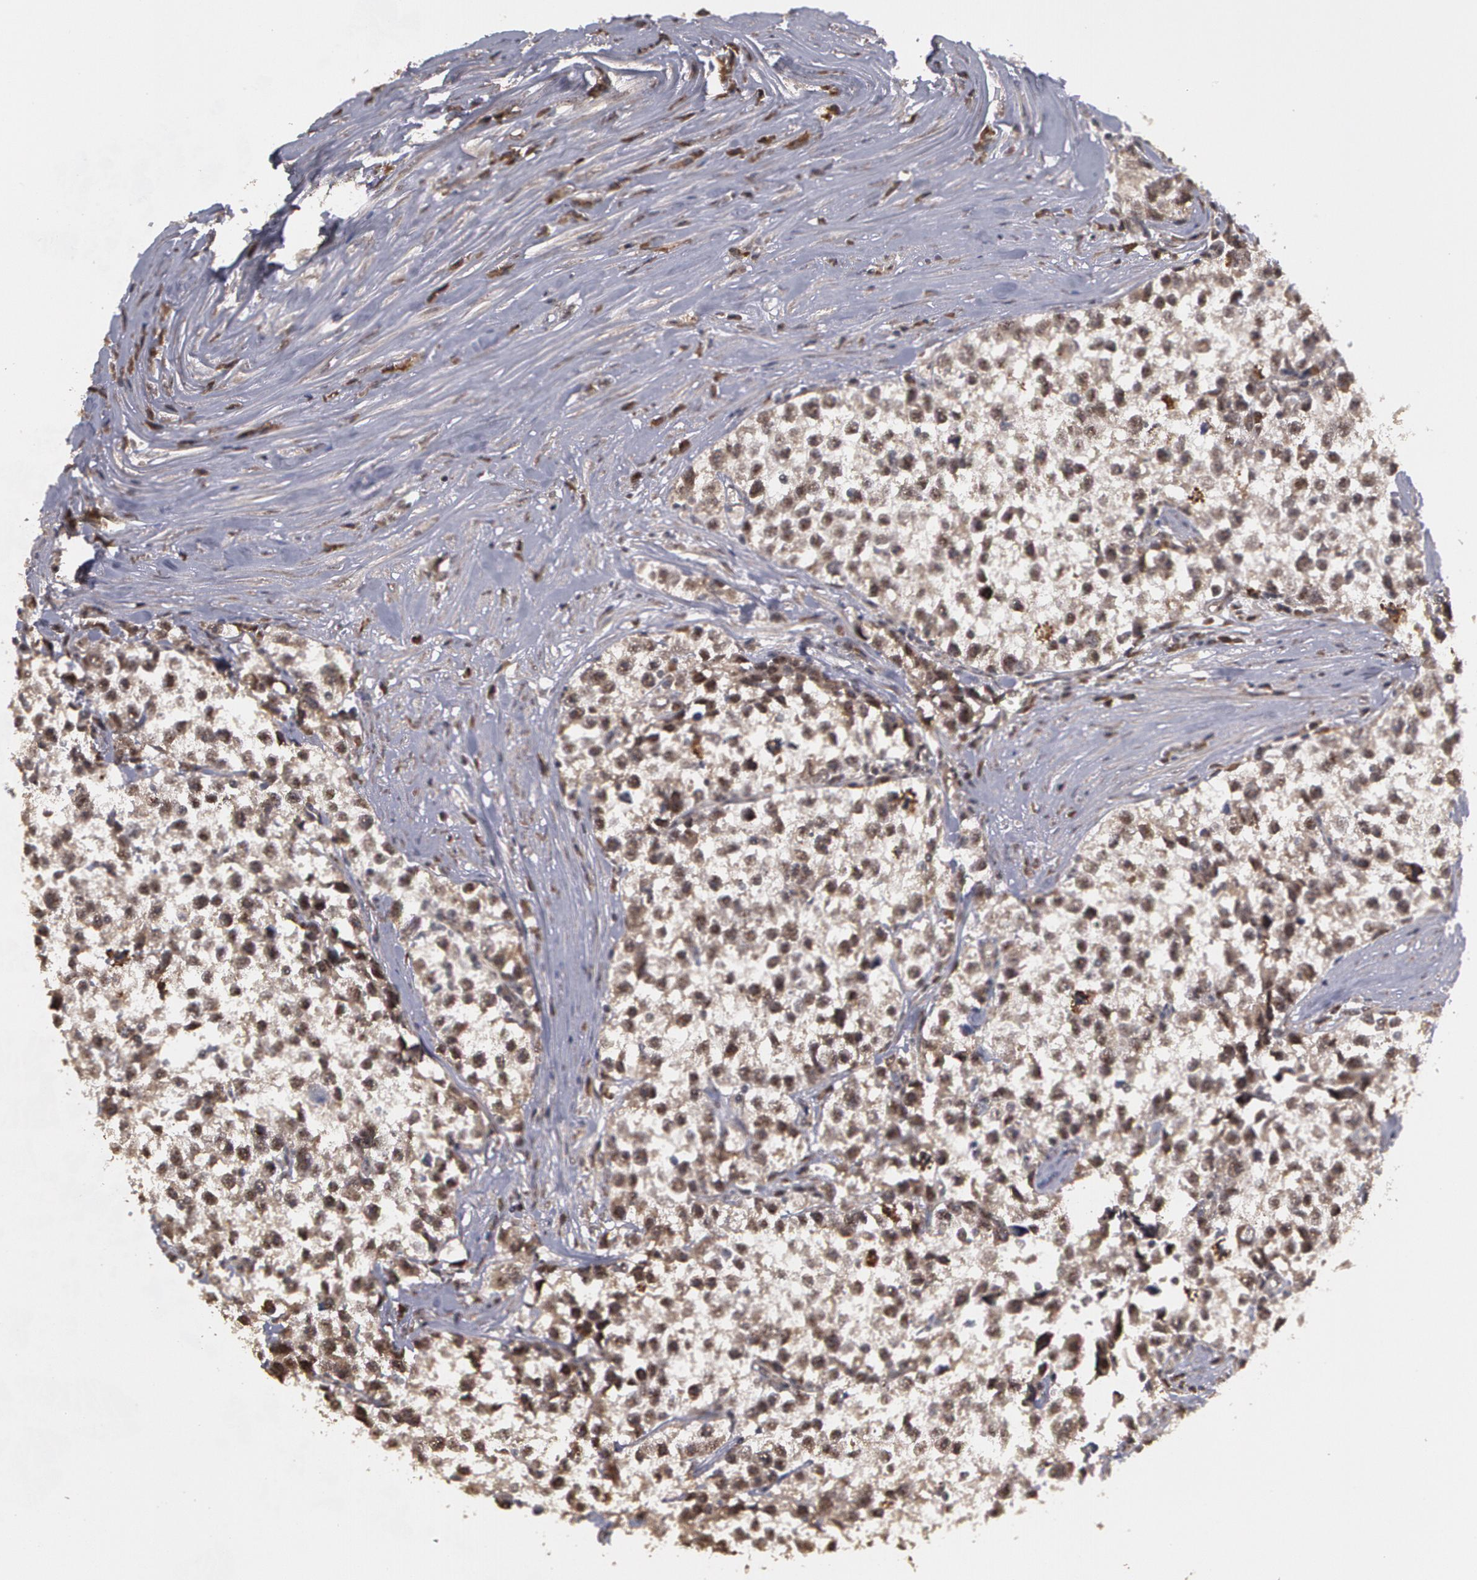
{"staining": {"intensity": "moderate", "quantity": ">75%", "location": "cytoplasmic/membranous,nuclear"}, "tissue": "testis cancer", "cell_type": "Tumor cells", "image_type": "cancer", "snomed": [{"axis": "morphology", "description": "Seminoma, NOS"}, {"axis": "morphology", "description": "Carcinoma, Embryonal, NOS"}, {"axis": "topography", "description": "Testis"}], "caption": "Approximately >75% of tumor cells in seminoma (testis) demonstrate moderate cytoplasmic/membranous and nuclear protein staining as visualized by brown immunohistochemical staining.", "gene": "GLIS1", "patient": {"sex": "male", "age": 30}}